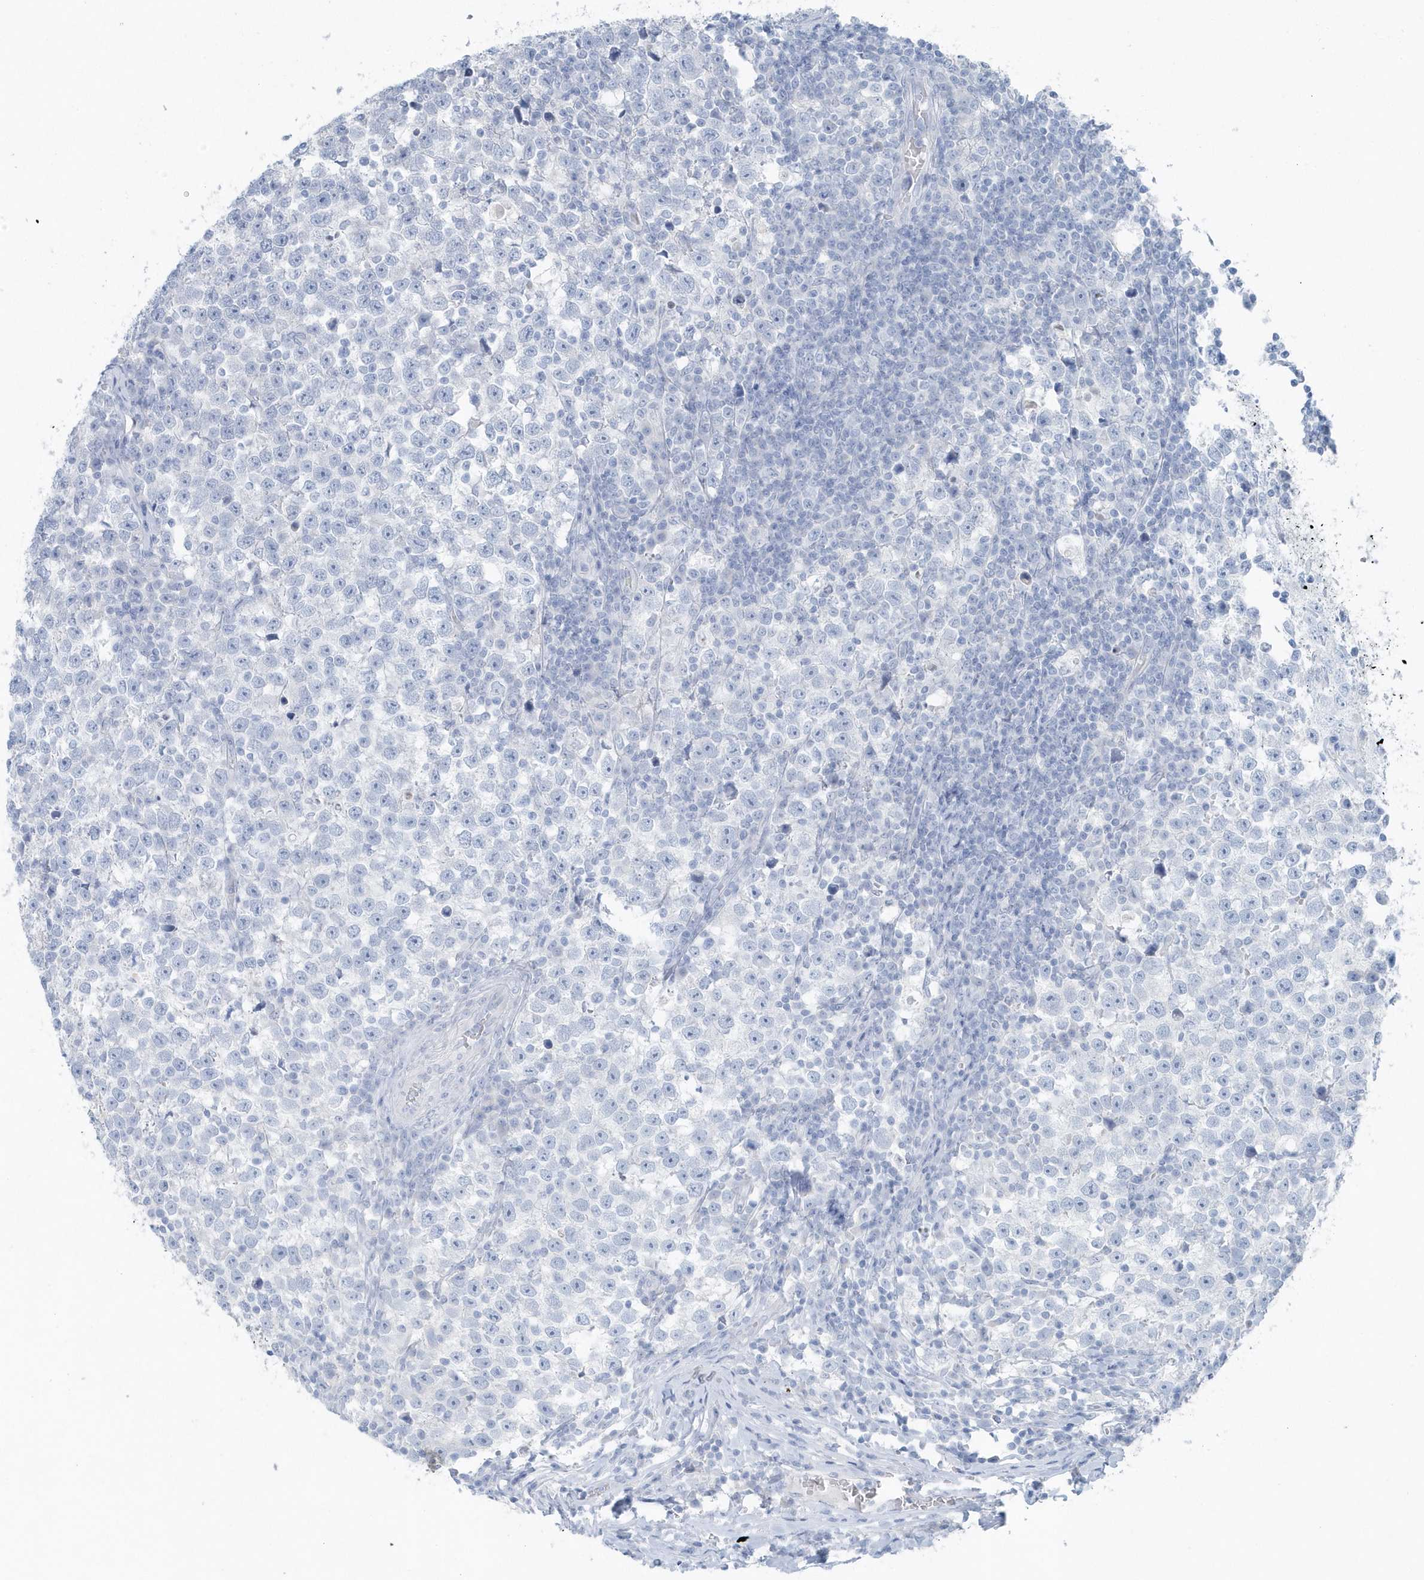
{"staining": {"intensity": "negative", "quantity": "none", "location": "none"}, "tissue": "testis cancer", "cell_type": "Tumor cells", "image_type": "cancer", "snomed": [{"axis": "morphology", "description": "Normal tissue, NOS"}, {"axis": "morphology", "description": "Seminoma, NOS"}, {"axis": "topography", "description": "Testis"}], "caption": "The IHC micrograph has no significant expression in tumor cells of seminoma (testis) tissue.", "gene": "FAM98A", "patient": {"sex": "male", "age": 43}}